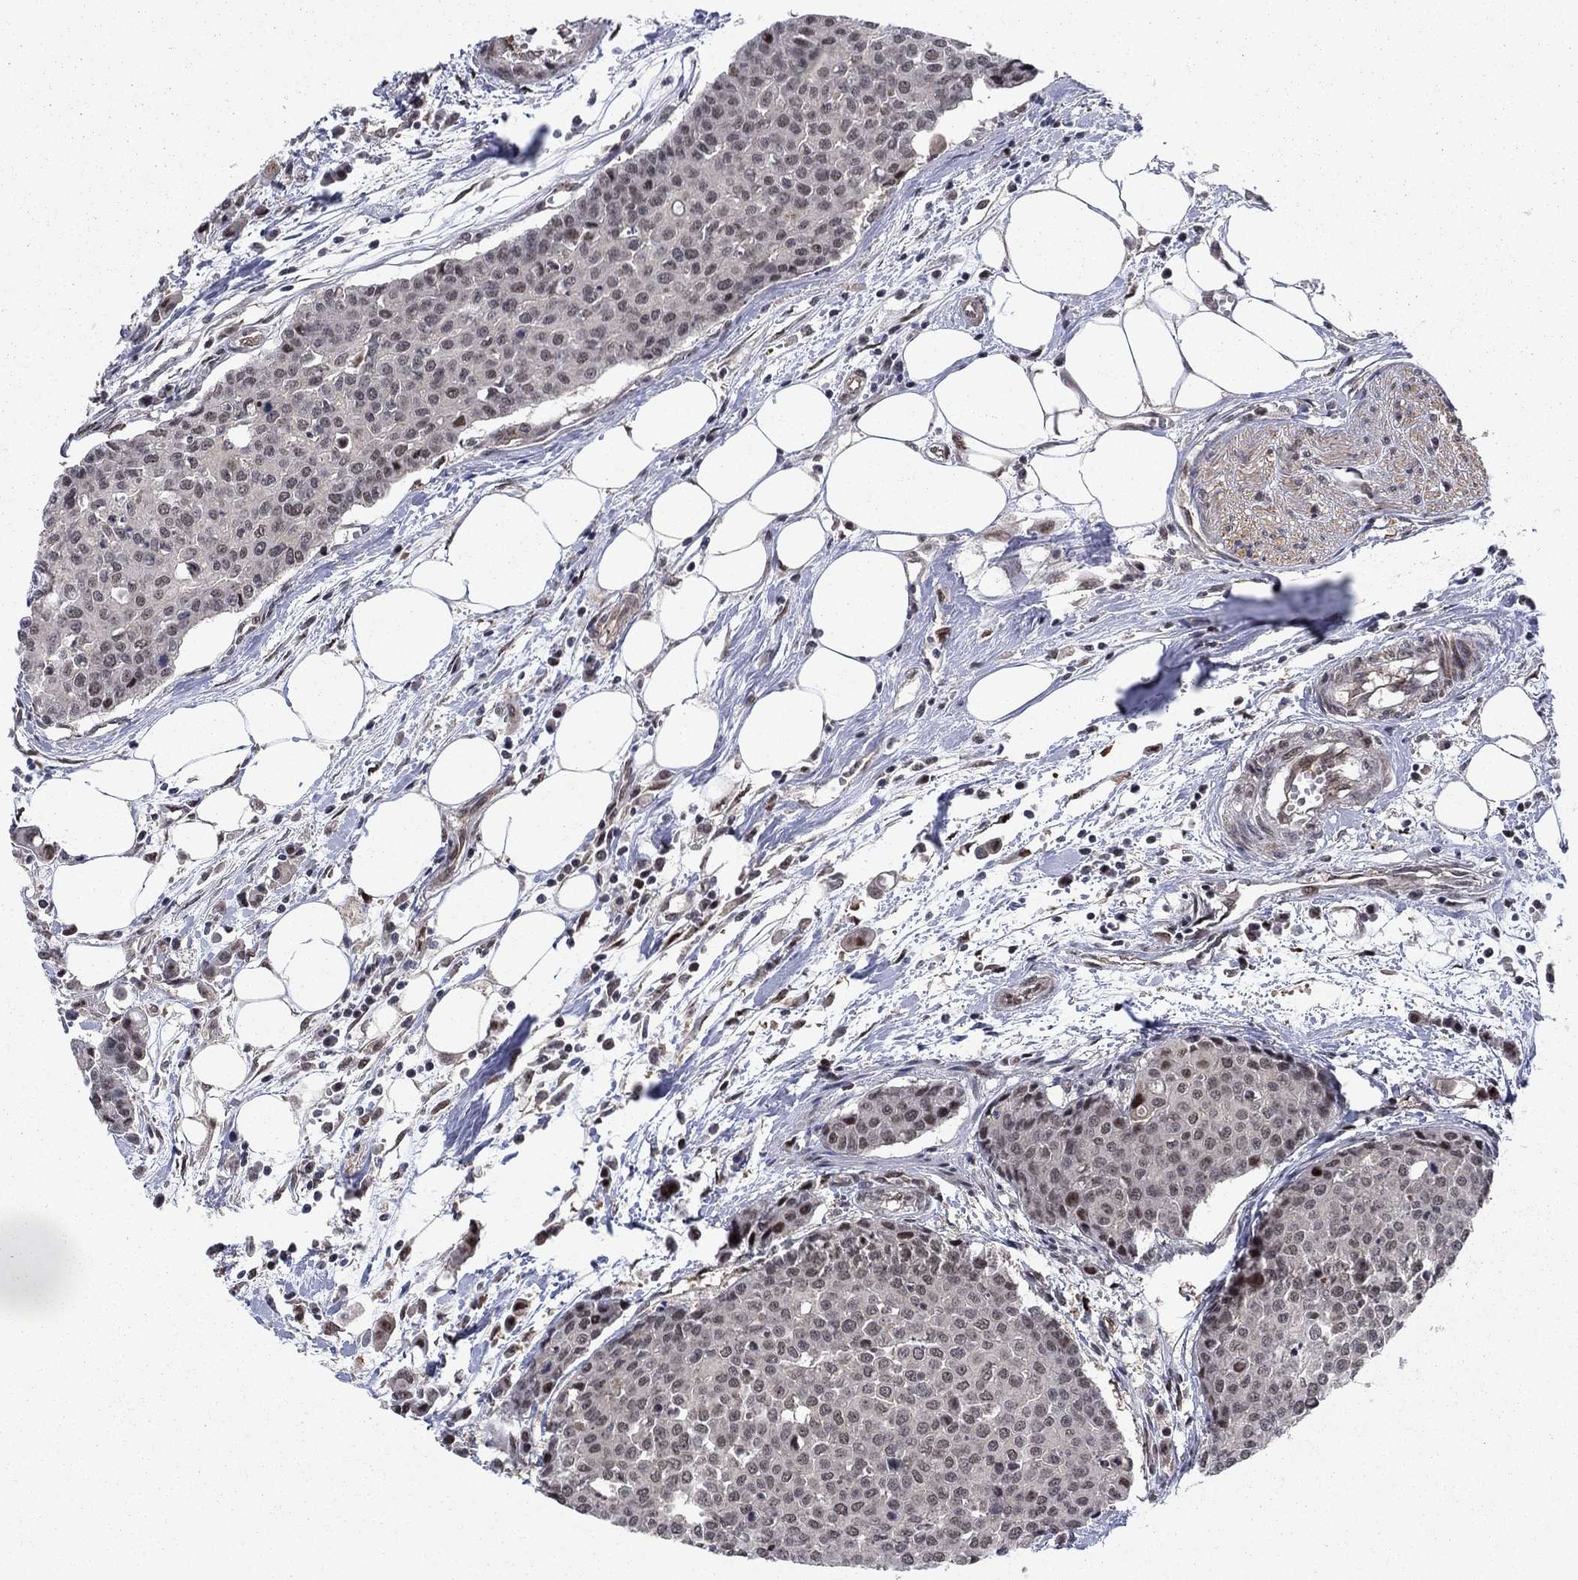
{"staining": {"intensity": "strong", "quantity": "<25%", "location": "nuclear"}, "tissue": "carcinoid", "cell_type": "Tumor cells", "image_type": "cancer", "snomed": [{"axis": "morphology", "description": "Carcinoid, malignant, NOS"}, {"axis": "topography", "description": "Colon"}], "caption": "Tumor cells display medium levels of strong nuclear positivity in about <25% of cells in human carcinoid. Using DAB (brown) and hematoxylin (blue) stains, captured at high magnification using brightfield microscopy.", "gene": "PSMC1", "patient": {"sex": "male", "age": 81}}